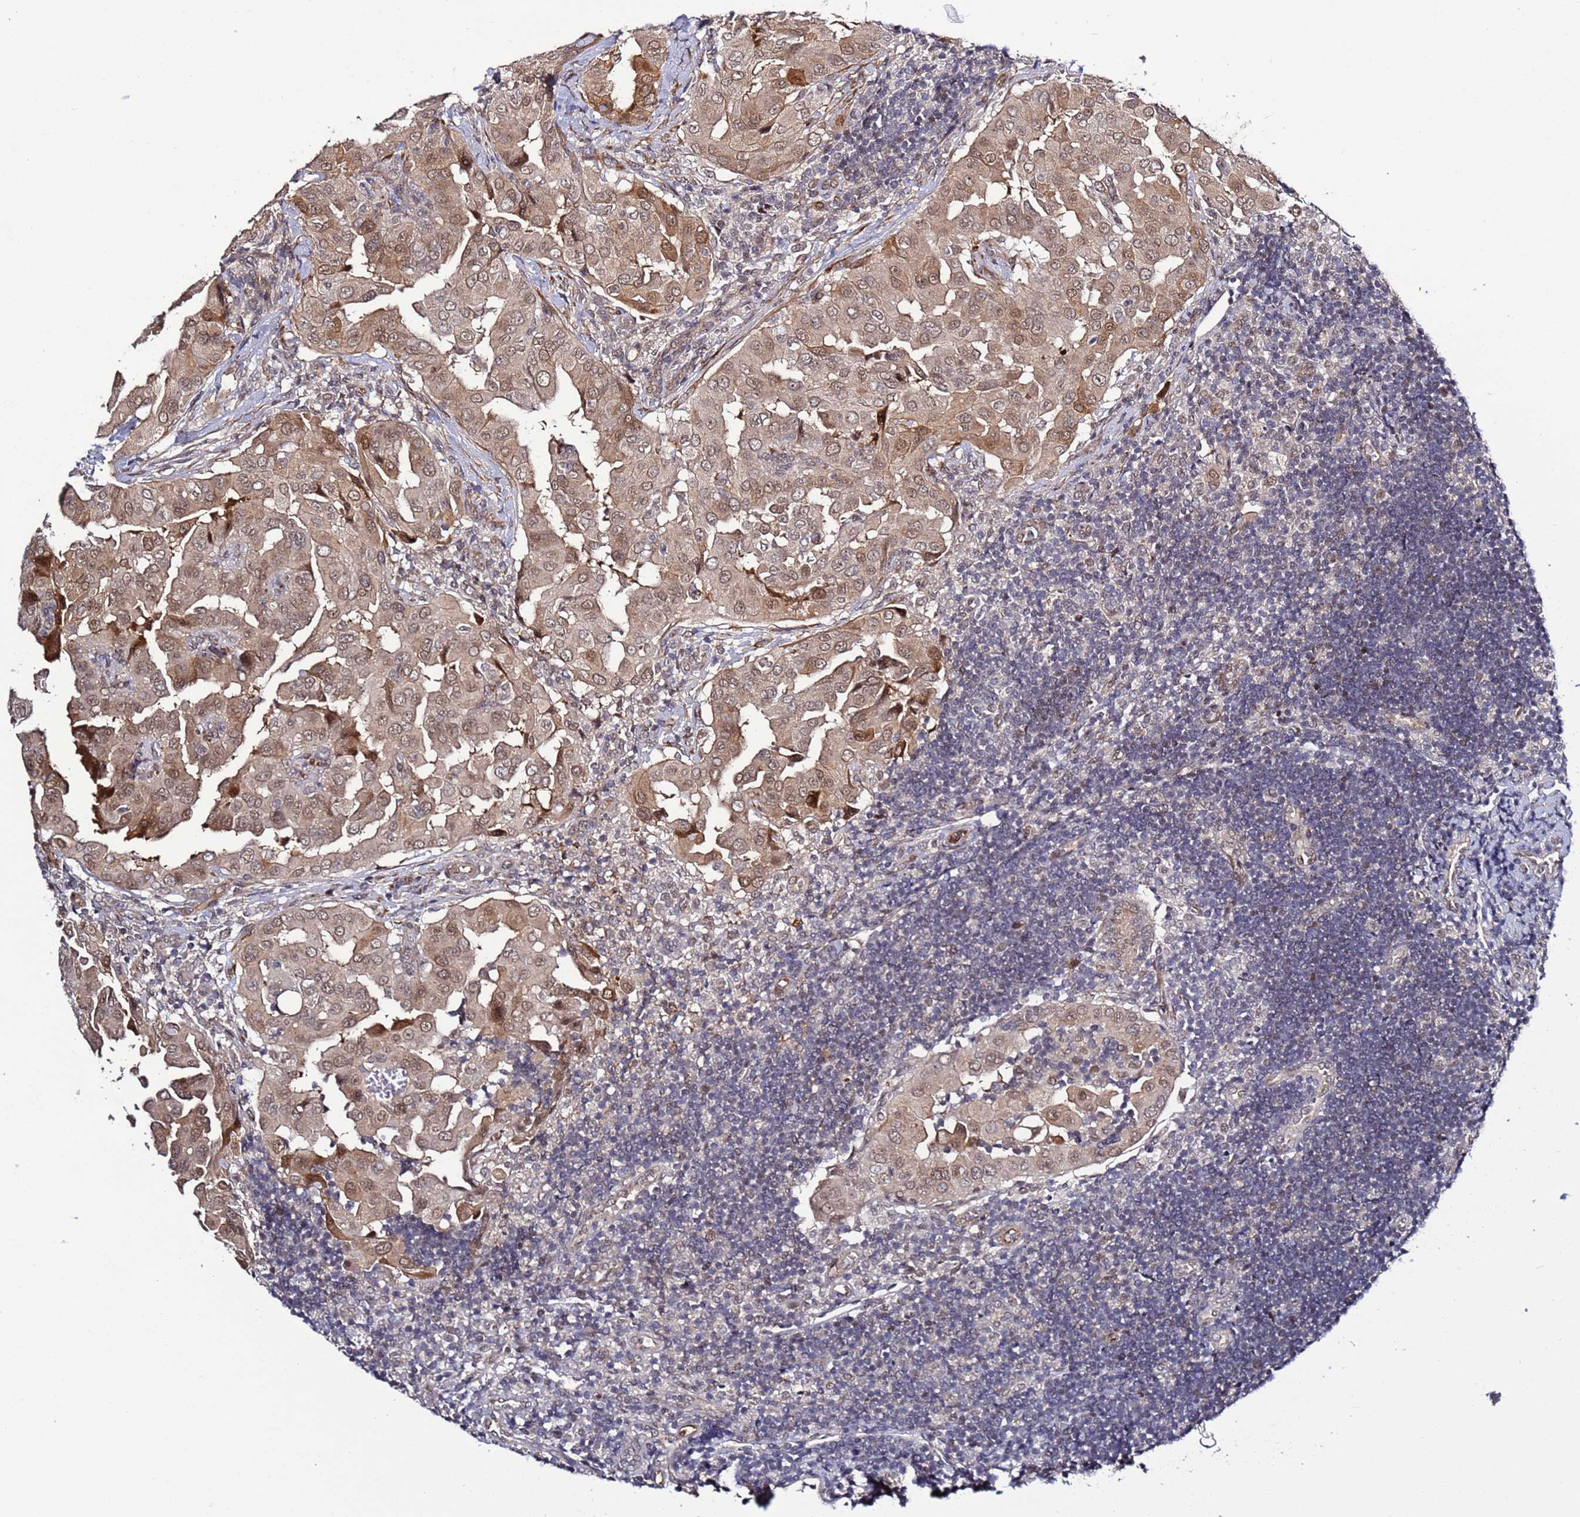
{"staining": {"intensity": "moderate", "quantity": ">75%", "location": "cytoplasmic/membranous,nuclear"}, "tissue": "thyroid cancer", "cell_type": "Tumor cells", "image_type": "cancer", "snomed": [{"axis": "morphology", "description": "Papillary adenocarcinoma, NOS"}, {"axis": "topography", "description": "Thyroid gland"}], "caption": "Moderate cytoplasmic/membranous and nuclear positivity is appreciated in about >75% of tumor cells in thyroid cancer. (brown staining indicates protein expression, while blue staining denotes nuclei).", "gene": "POLR2D", "patient": {"sex": "male", "age": 33}}